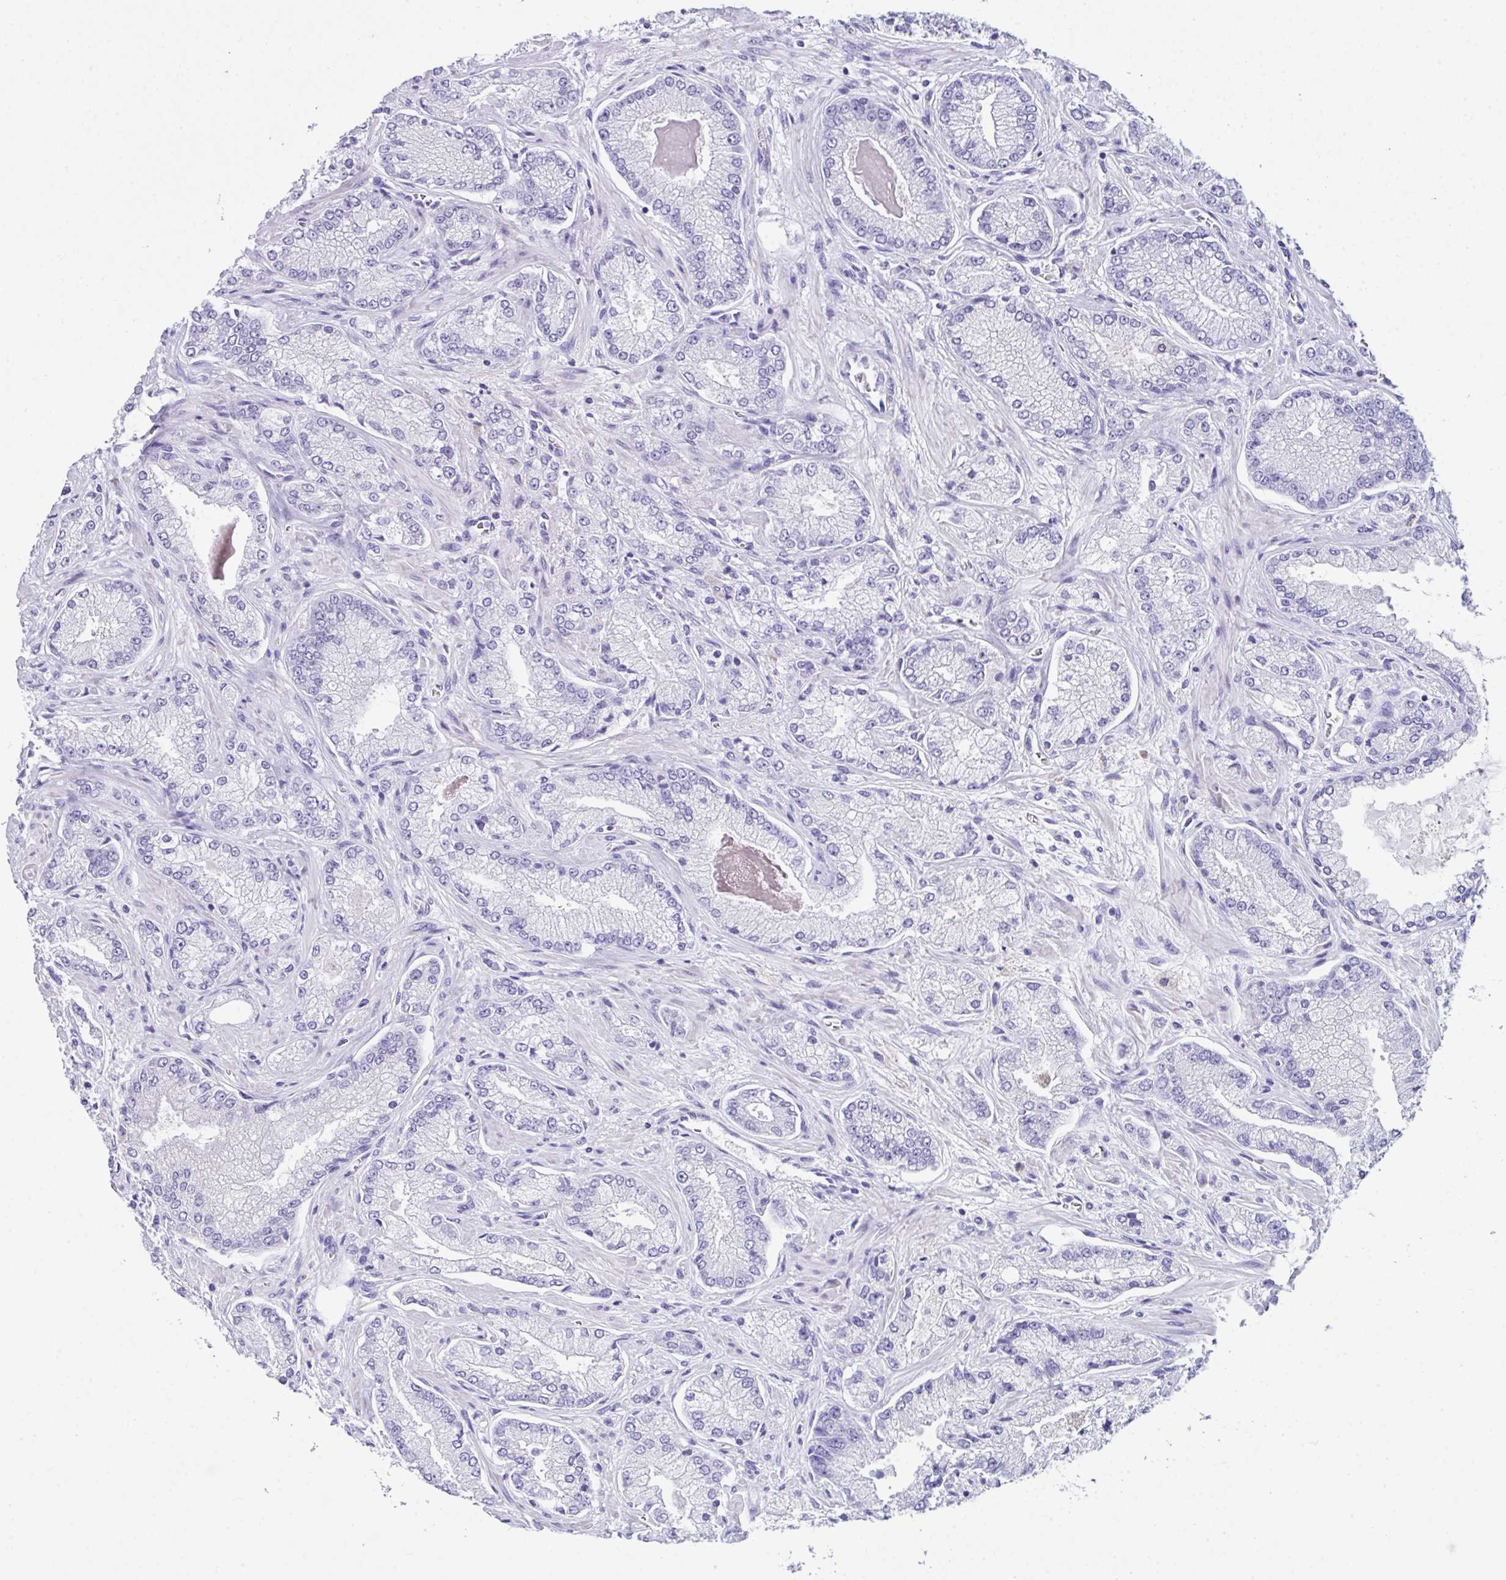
{"staining": {"intensity": "negative", "quantity": "none", "location": "none"}, "tissue": "prostate cancer", "cell_type": "Tumor cells", "image_type": "cancer", "snomed": [{"axis": "morphology", "description": "Normal tissue, NOS"}, {"axis": "morphology", "description": "Adenocarcinoma, High grade"}, {"axis": "topography", "description": "Prostate"}, {"axis": "topography", "description": "Peripheral nerve tissue"}], "caption": "Immunohistochemistry micrograph of human prostate cancer stained for a protein (brown), which displays no expression in tumor cells.", "gene": "LGALS4", "patient": {"sex": "male", "age": 68}}